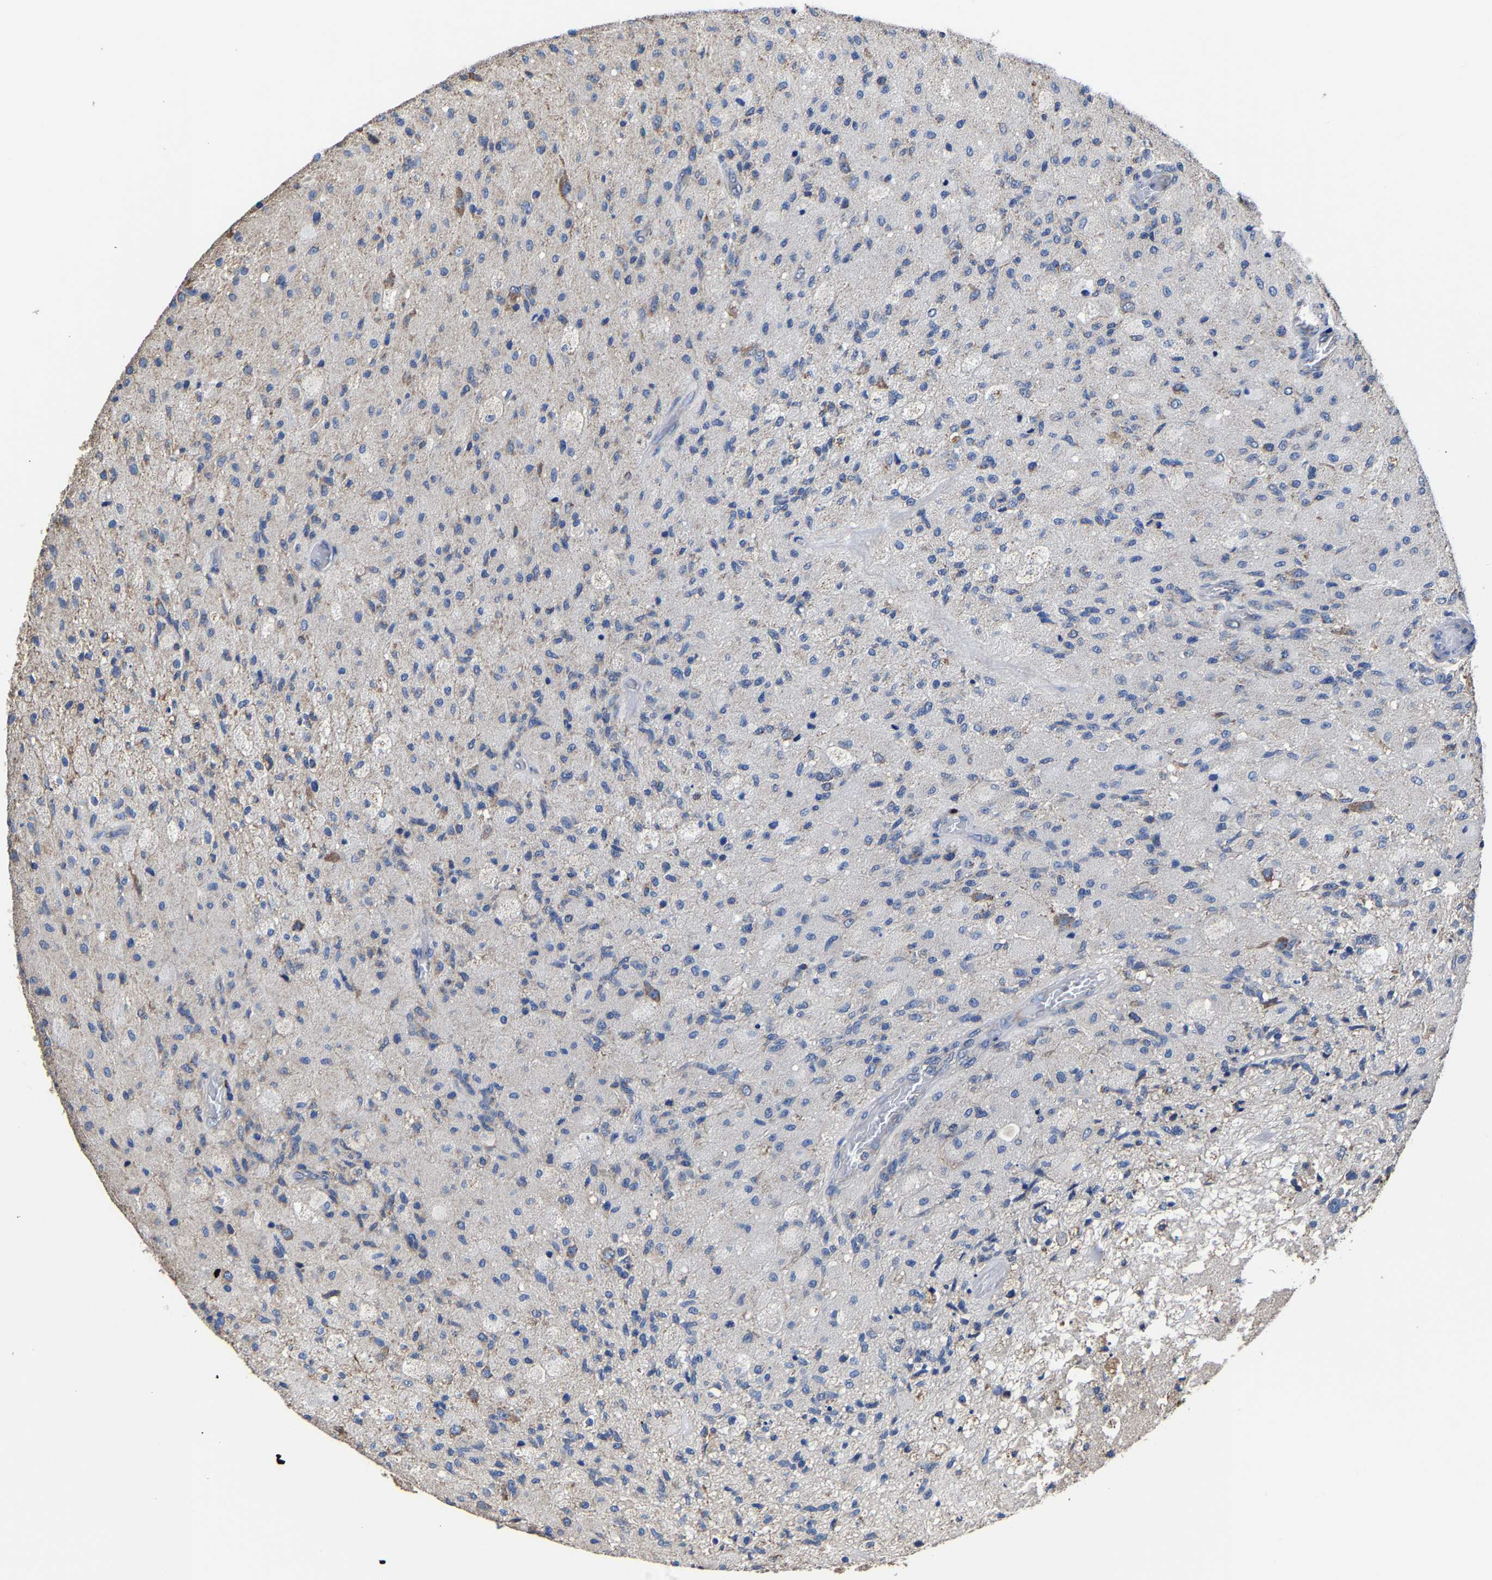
{"staining": {"intensity": "negative", "quantity": "none", "location": "none"}, "tissue": "glioma", "cell_type": "Tumor cells", "image_type": "cancer", "snomed": [{"axis": "morphology", "description": "Normal tissue, NOS"}, {"axis": "morphology", "description": "Glioma, malignant, High grade"}, {"axis": "topography", "description": "Cerebral cortex"}], "caption": "Human malignant high-grade glioma stained for a protein using immunohistochemistry (IHC) demonstrates no expression in tumor cells.", "gene": "ZCCHC7", "patient": {"sex": "male", "age": 77}}